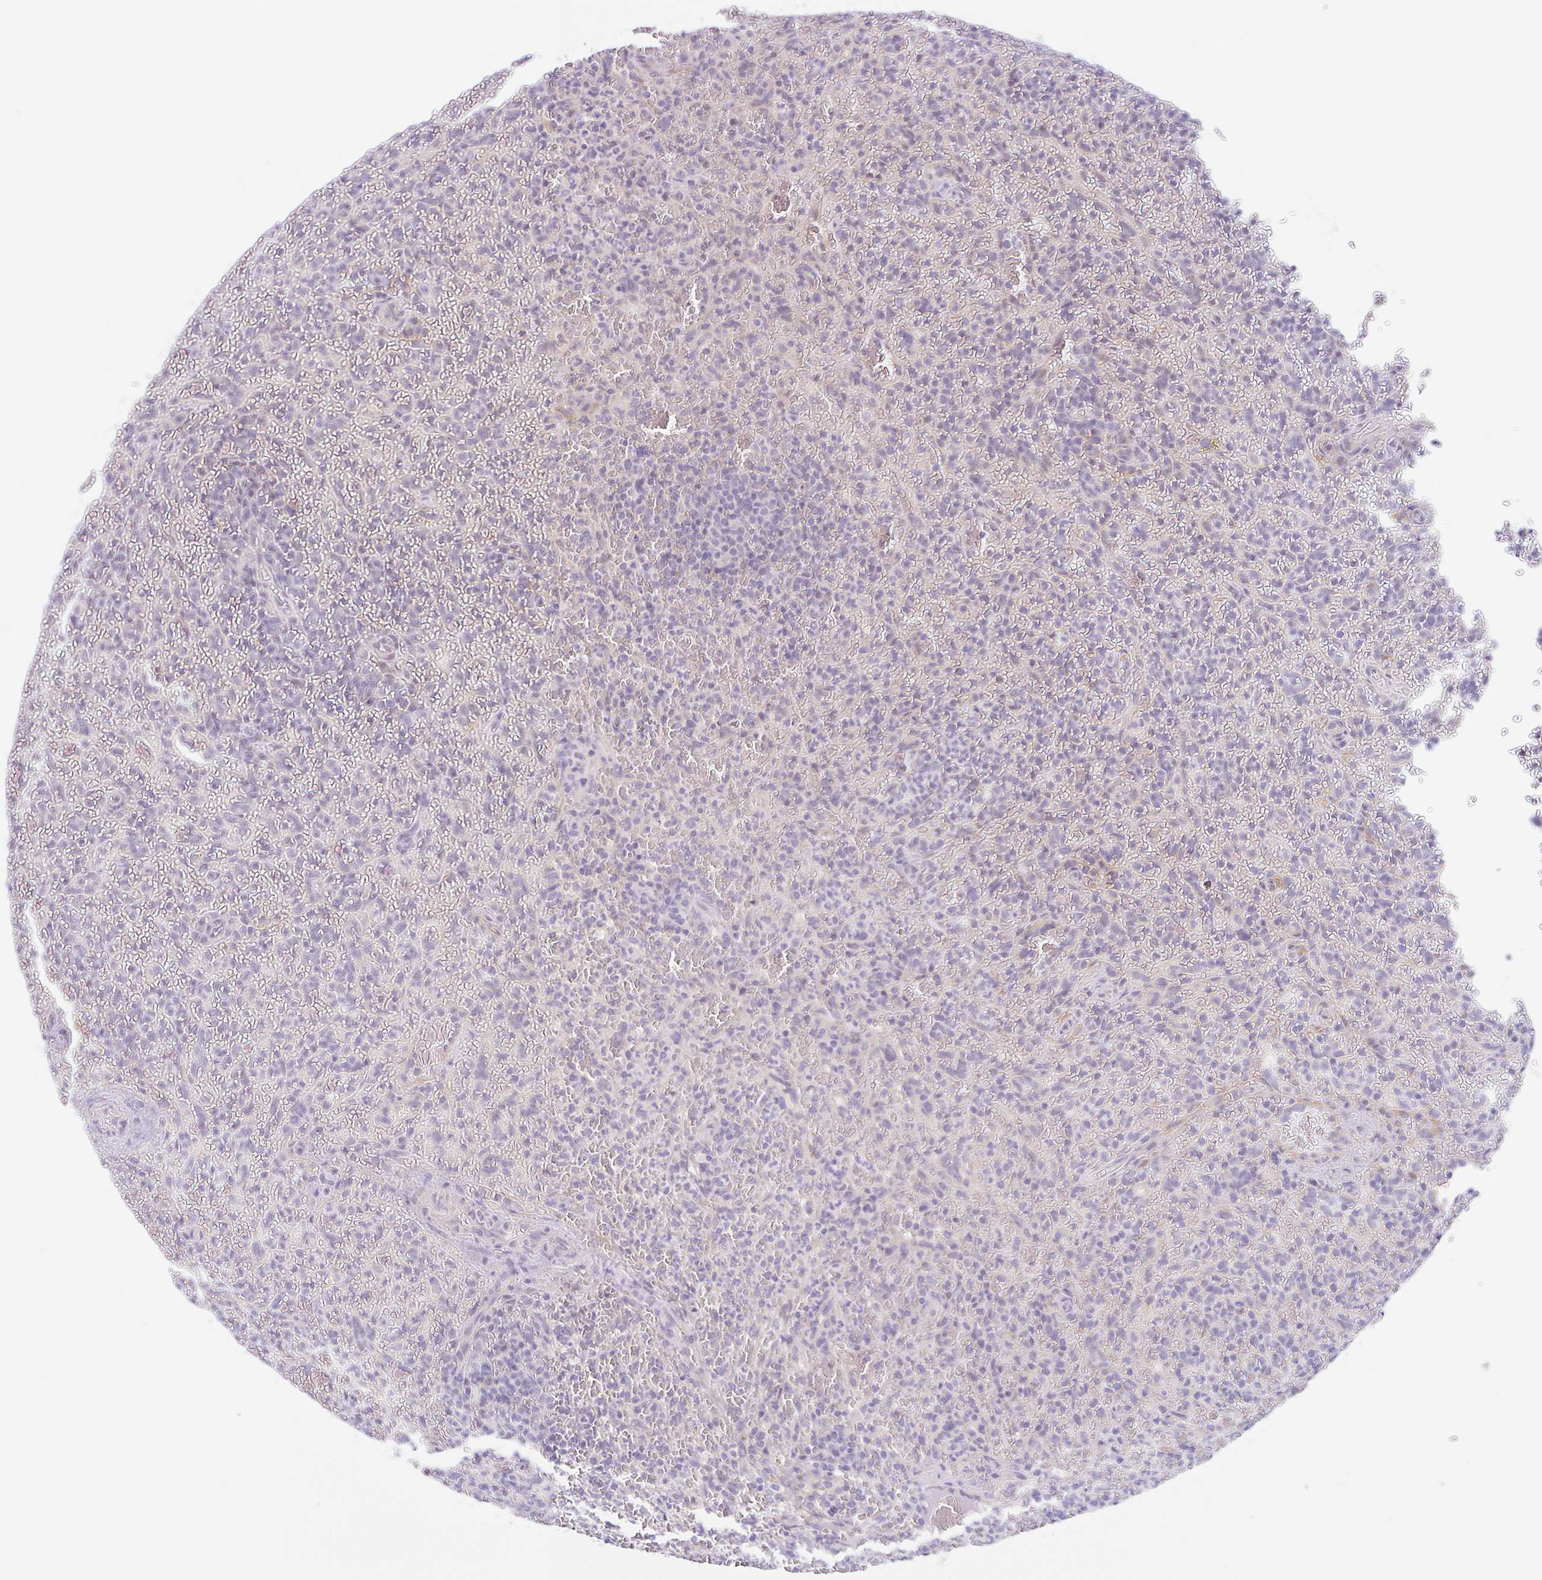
{"staining": {"intensity": "negative", "quantity": "none", "location": "none"}, "tissue": "lymphoma", "cell_type": "Tumor cells", "image_type": "cancer", "snomed": [{"axis": "morphology", "description": "Malignant lymphoma, non-Hodgkin's type, Low grade"}, {"axis": "topography", "description": "Spleen"}], "caption": "Immunohistochemical staining of human malignant lymphoma, non-Hodgkin's type (low-grade) shows no significant expression in tumor cells. (Stains: DAB immunohistochemistry with hematoxylin counter stain, Microscopy: brightfield microscopy at high magnification).", "gene": "DCAF17", "patient": {"sex": "female", "age": 64}}